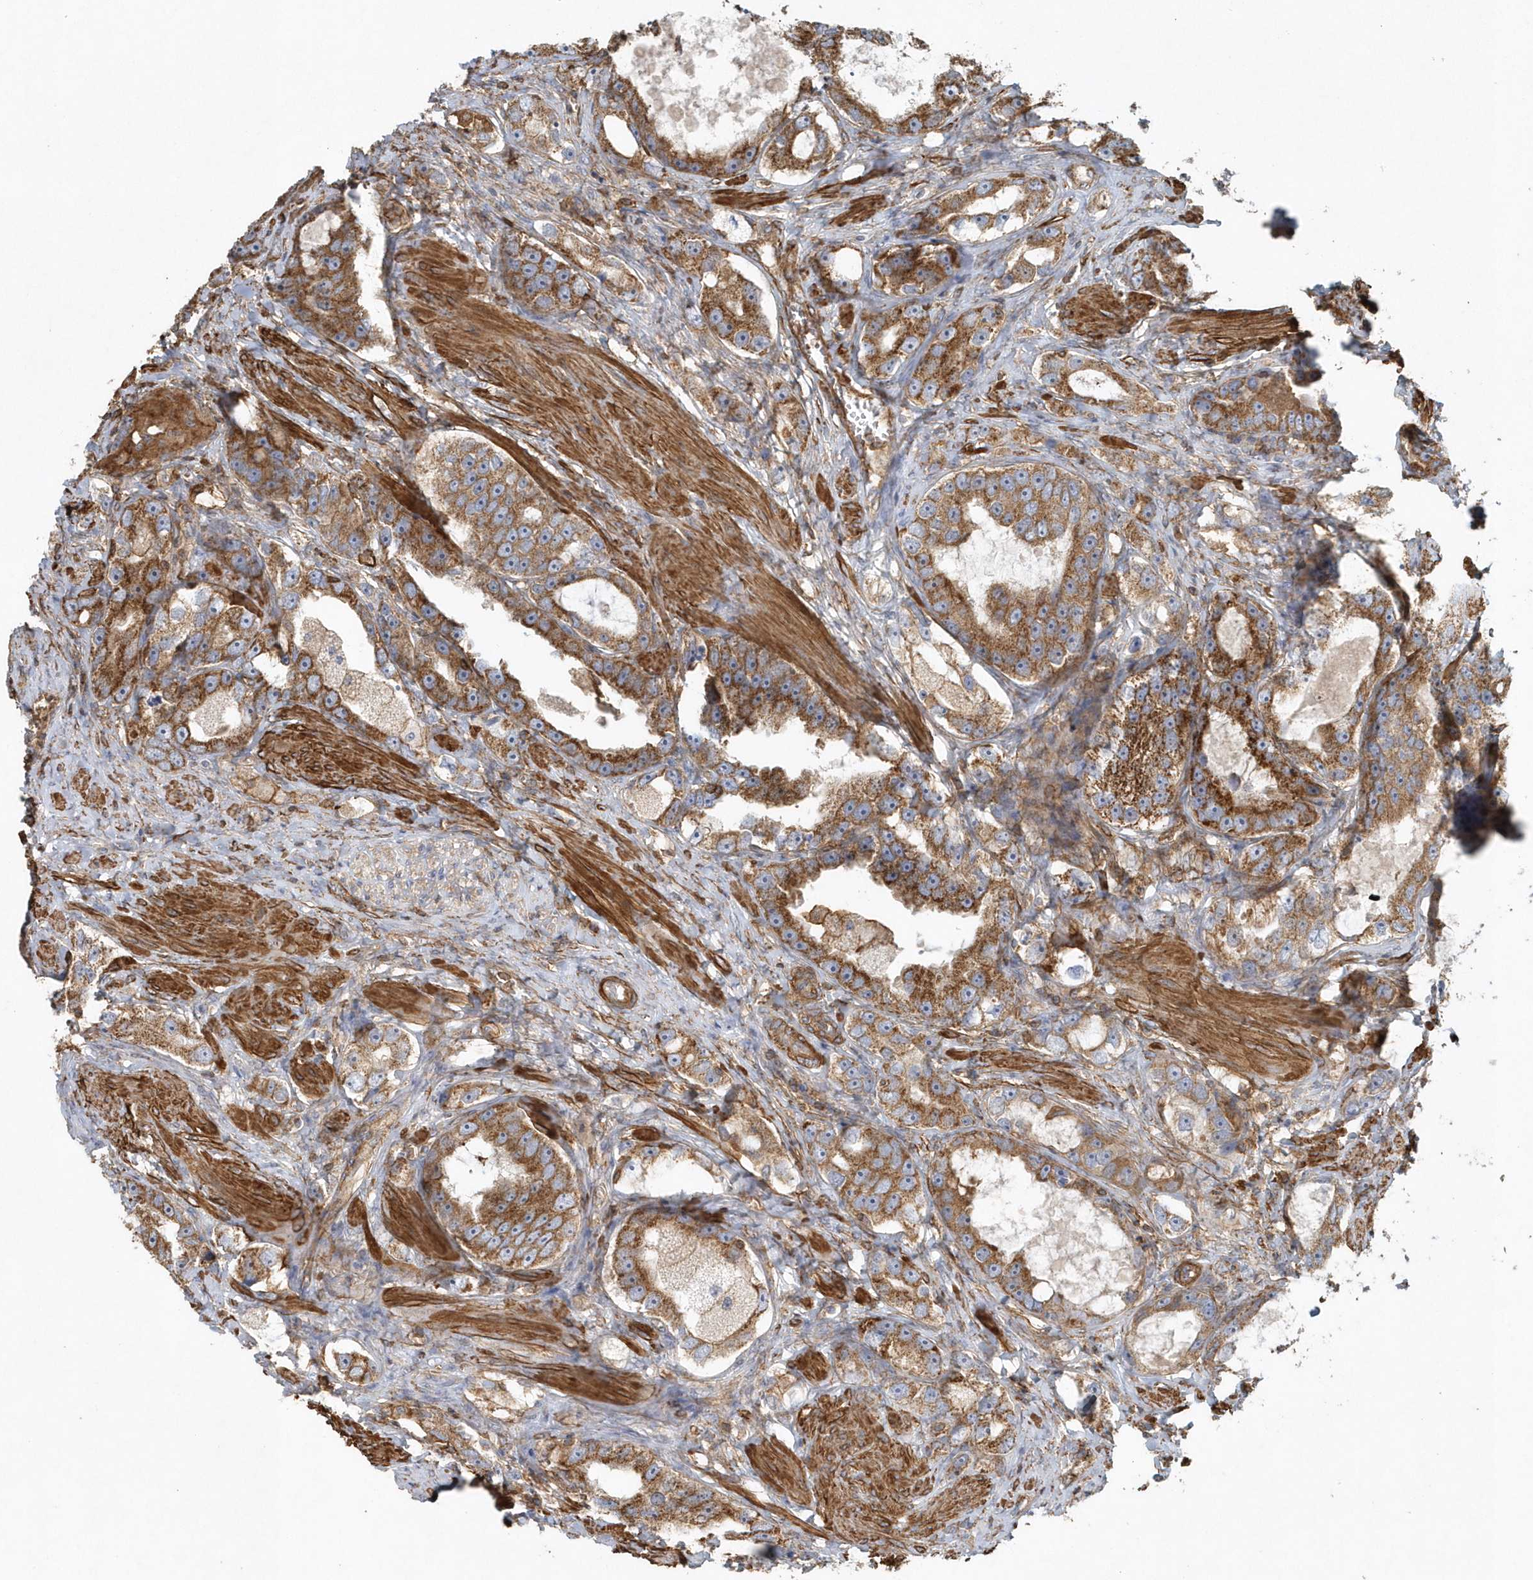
{"staining": {"intensity": "moderate", "quantity": ">75%", "location": "cytoplasmic/membranous"}, "tissue": "prostate cancer", "cell_type": "Tumor cells", "image_type": "cancer", "snomed": [{"axis": "morphology", "description": "Adenocarcinoma, High grade"}, {"axis": "topography", "description": "Prostate"}], "caption": "Brown immunohistochemical staining in human high-grade adenocarcinoma (prostate) demonstrates moderate cytoplasmic/membranous staining in approximately >75% of tumor cells. The staining is performed using DAB brown chromogen to label protein expression. The nuclei are counter-stained blue using hematoxylin.", "gene": "MMUT", "patient": {"sex": "male", "age": 63}}